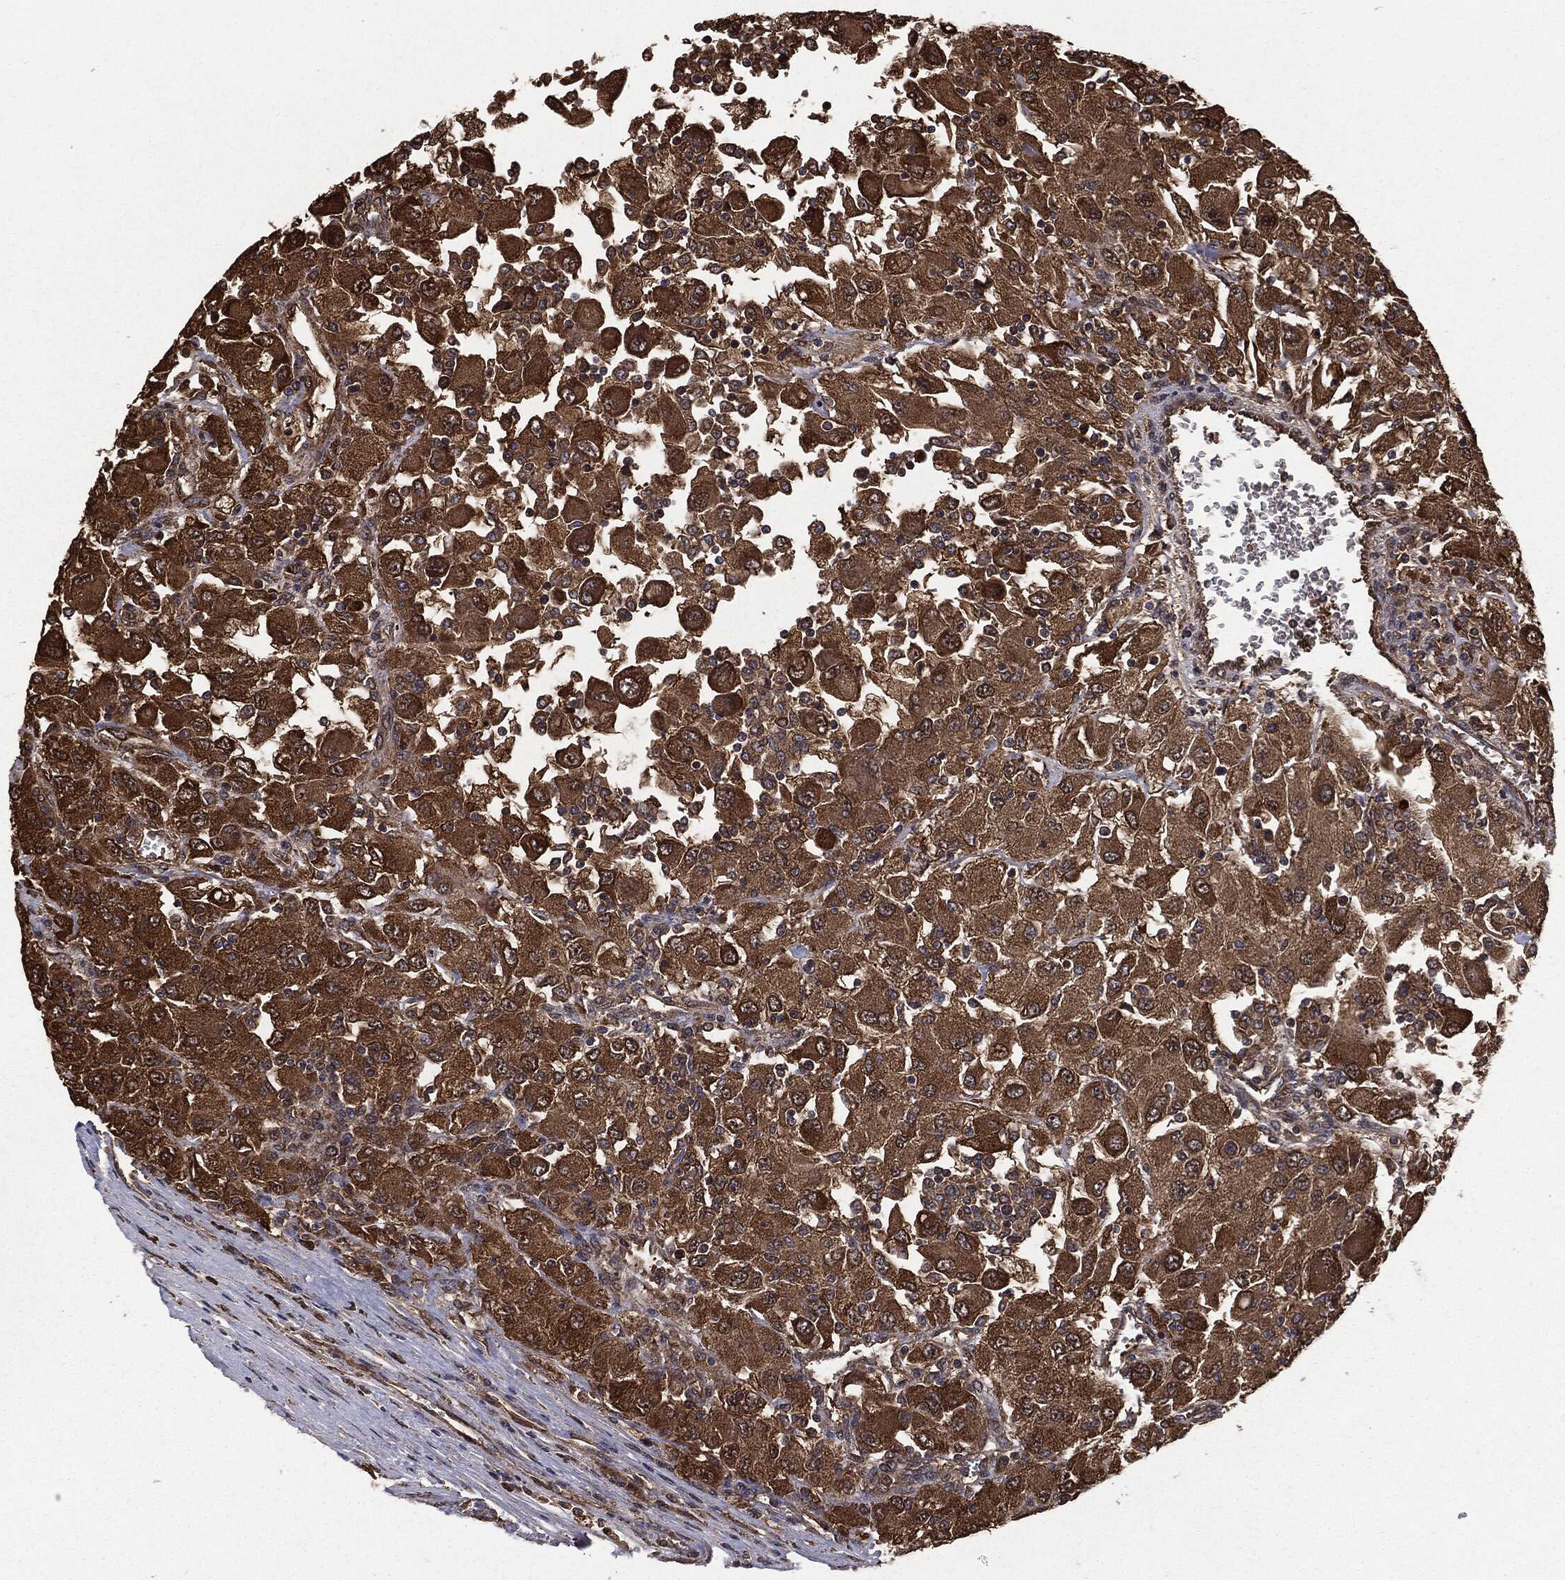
{"staining": {"intensity": "strong", "quantity": ">75%", "location": "cytoplasmic/membranous"}, "tissue": "renal cancer", "cell_type": "Tumor cells", "image_type": "cancer", "snomed": [{"axis": "morphology", "description": "Adenocarcinoma, NOS"}, {"axis": "topography", "description": "Kidney"}], "caption": "Renal adenocarcinoma stained for a protein (brown) demonstrates strong cytoplasmic/membranous positive staining in about >75% of tumor cells.", "gene": "NME1", "patient": {"sex": "female", "age": 67}}